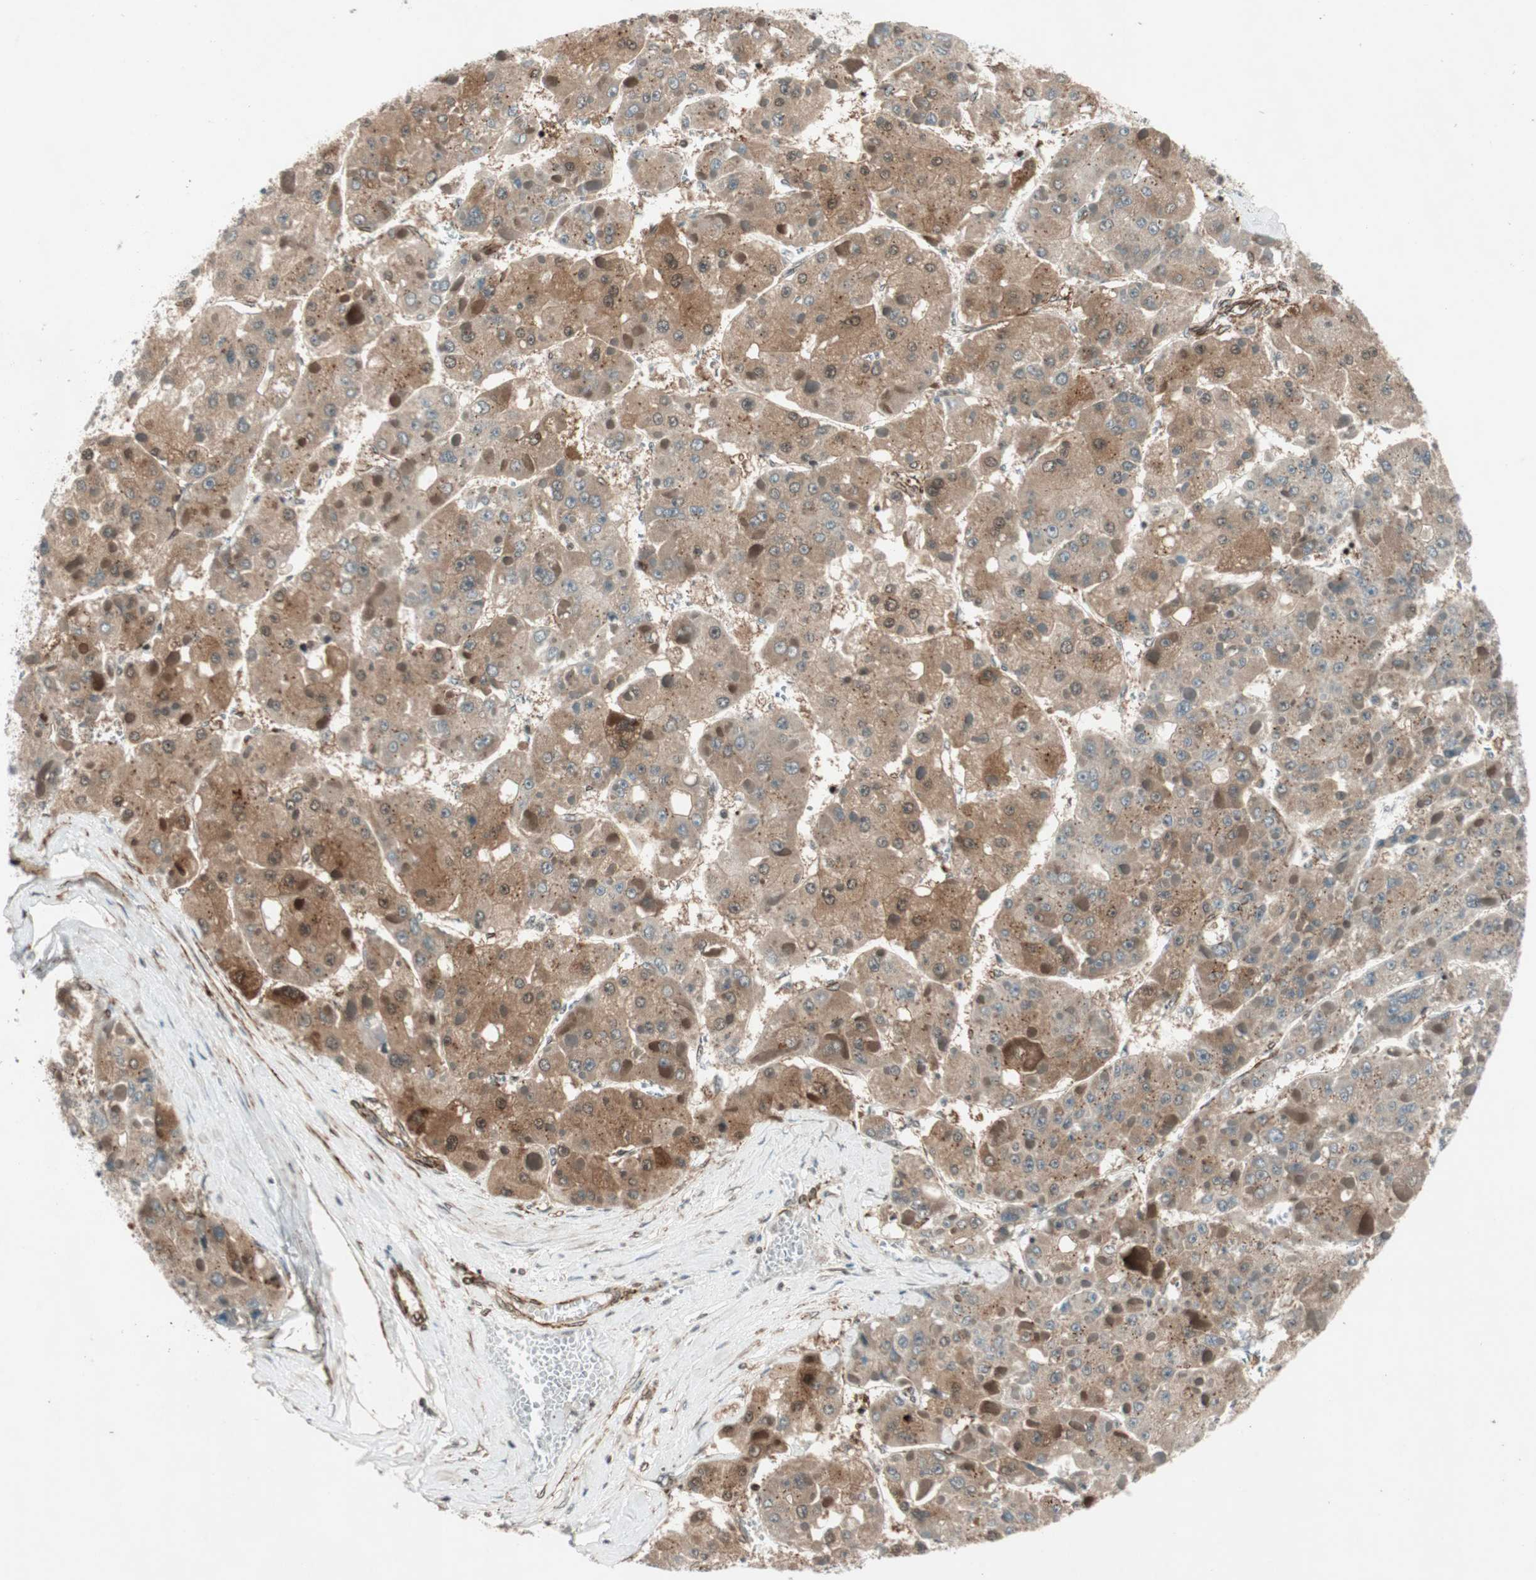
{"staining": {"intensity": "moderate", "quantity": ">75%", "location": "cytoplasmic/membranous,nuclear"}, "tissue": "liver cancer", "cell_type": "Tumor cells", "image_type": "cancer", "snomed": [{"axis": "morphology", "description": "Carcinoma, Hepatocellular, NOS"}, {"axis": "topography", "description": "Liver"}], "caption": "Moderate cytoplasmic/membranous and nuclear expression for a protein is seen in approximately >75% of tumor cells of hepatocellular carcinoma (liver) using IHC.", "gene": "CDK19", "patient": {"sex": "female", "age": 73}}